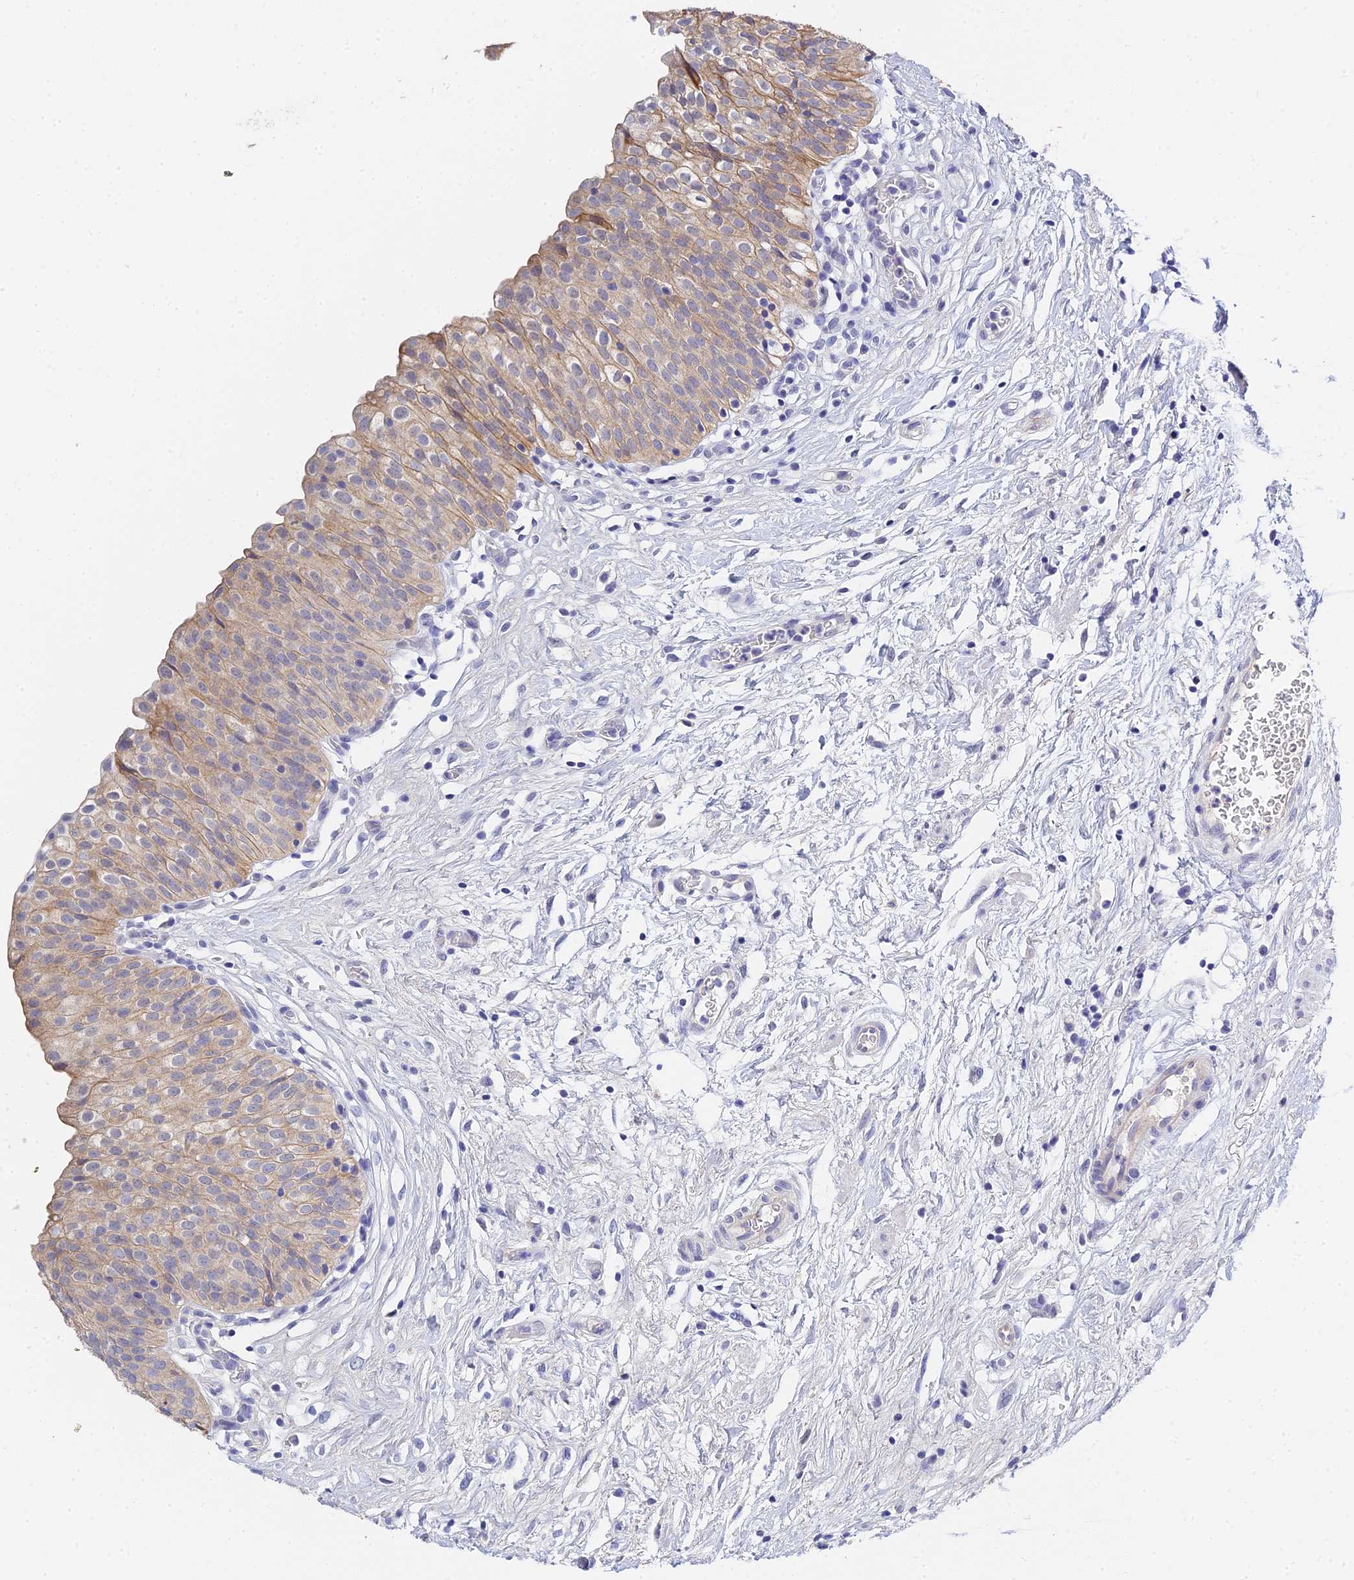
{"staining": {"intensity": "moderate", "quantity": ">75%", "location": "cytoplasmic/membranous"}, "tissue": "urinary bladder", "cell_type": "Urothelial cells", "image_type": "normal", "snomed": [{"axis": "morphology", "description": "Normal tissue, NOS"}, {"axis": "topography", "description": "Urinary bladder"}], "caption": "This histopathology image reveals IHC staining of unremarkable urinary bladder, with medium moderate cytoplasmic/membranous positivity in about >75% of urothelial cells.", "gene": "HOXB1", "patient": {"sex": "male", "age": 55}}